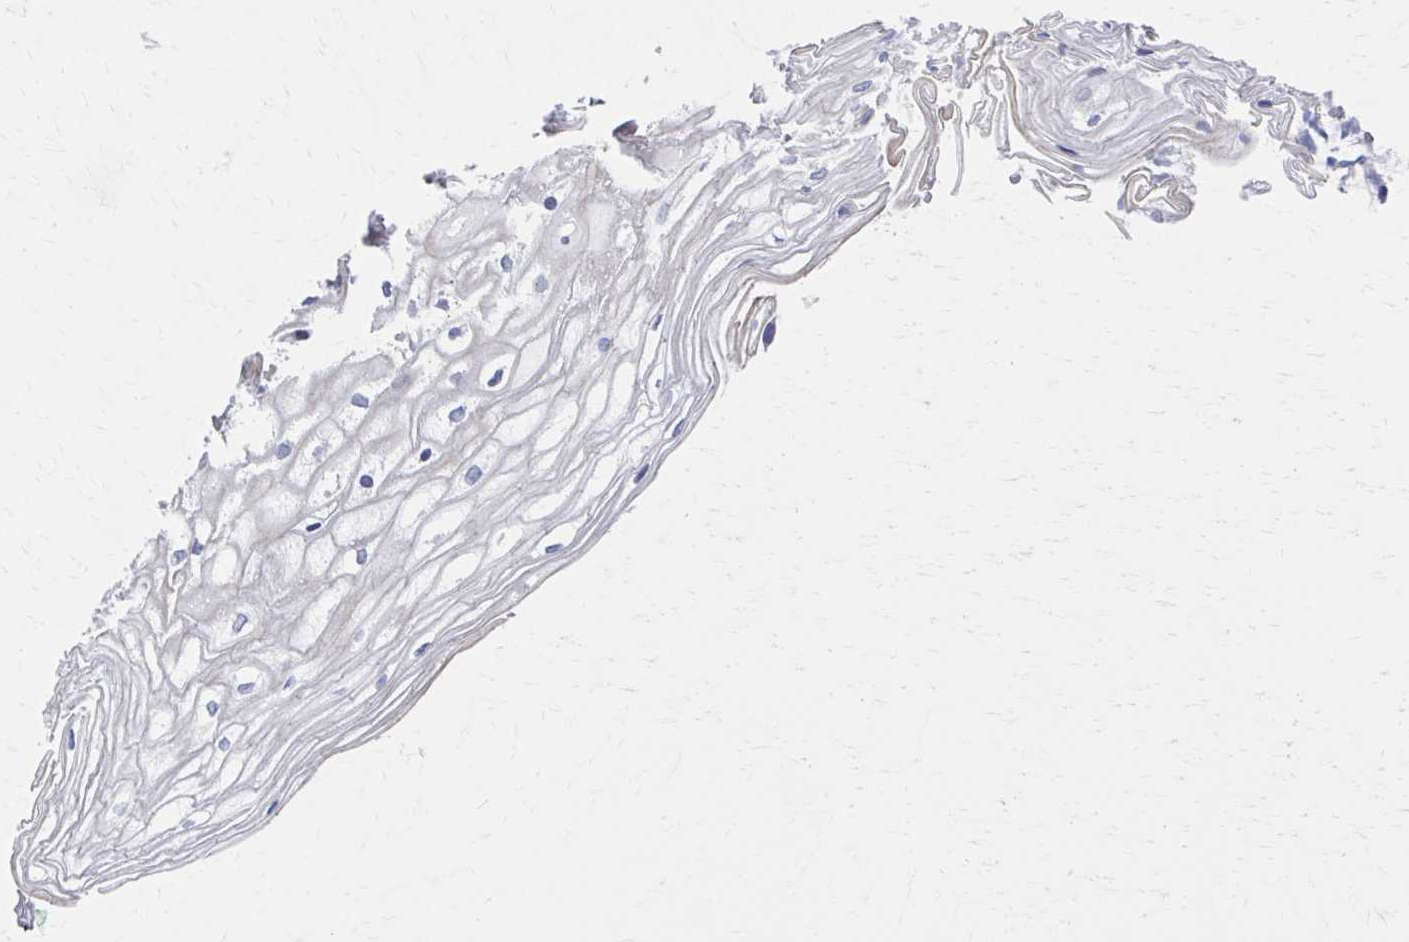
{"staining": {"intensity": "negative", "quantity": "none", "location": "none"}, "tissue": "cervix", "cell_type": "Glandular cells", "image_type": "normal", "snomed": [{"axis": "morphology", "description": "Normal tissue, NOS"}, {"axis": "topography", "description": "Cervix"}], "caption": "Immunohistochemistry histopathology image of benign cervix: cervix stained with DAB displays no significant protein positivity in glandular cells.", "gene": "ABHD16B", "patient": {"sex": "female", "age": 36}}